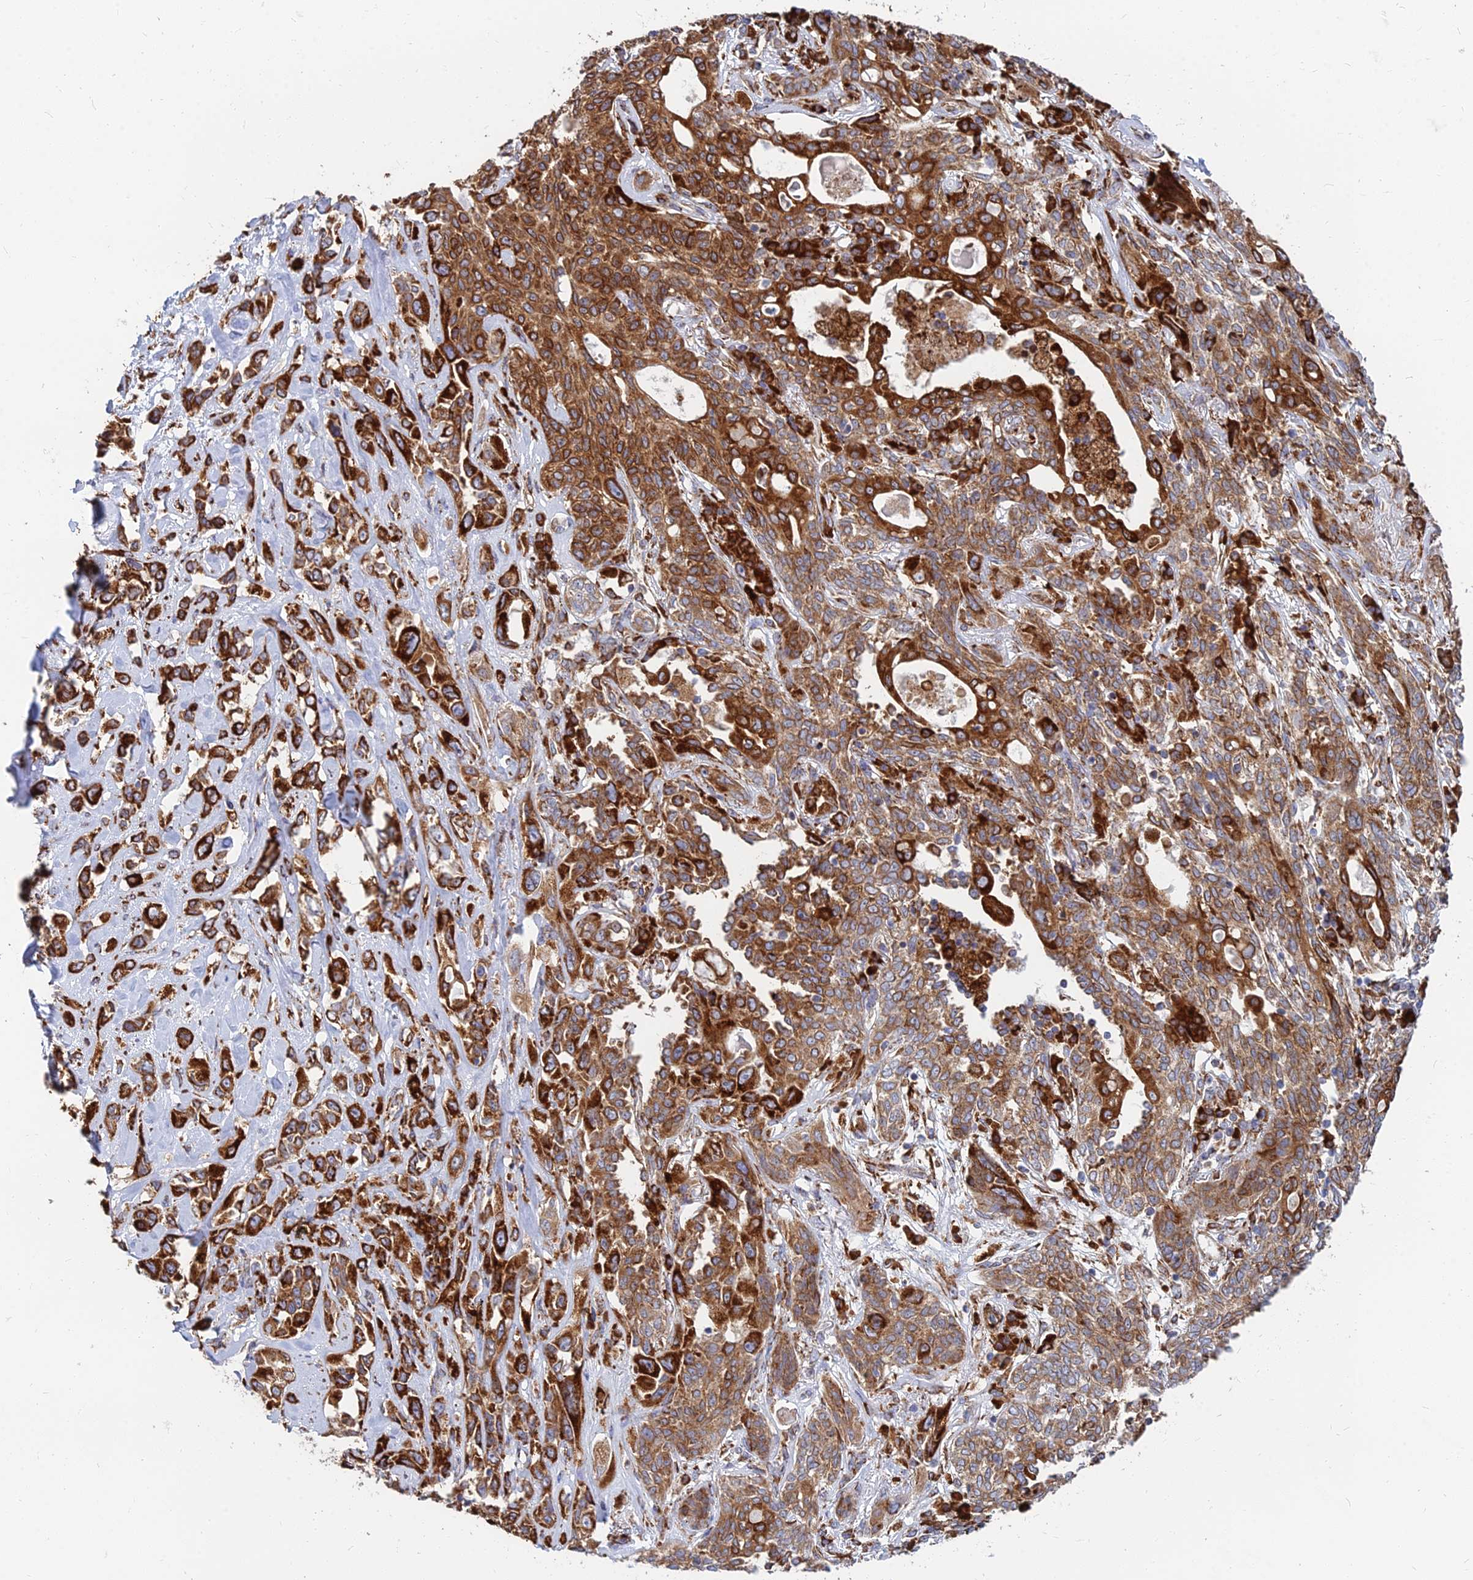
{"staining": {"intensity": "strong", "quantity": ">75%", "location": "cytoplasmic/membranous"}, "tissue": "lung cancer", "cell_type": "Tumor cells", "image_type": "cancer", "snomed": [{"axis": "morphology", "description": "Squamous cell carcinoma, NOS"}, {"axis": "topography", "description": "Lung"}], "caption": "Protein expression analysis of lung cancer demonstrates strong cytoplasmic/membranous expression in about >75% of tumor cells.", "gene": "CCT6B", "patient": {"sex": "female", "age": 70}}